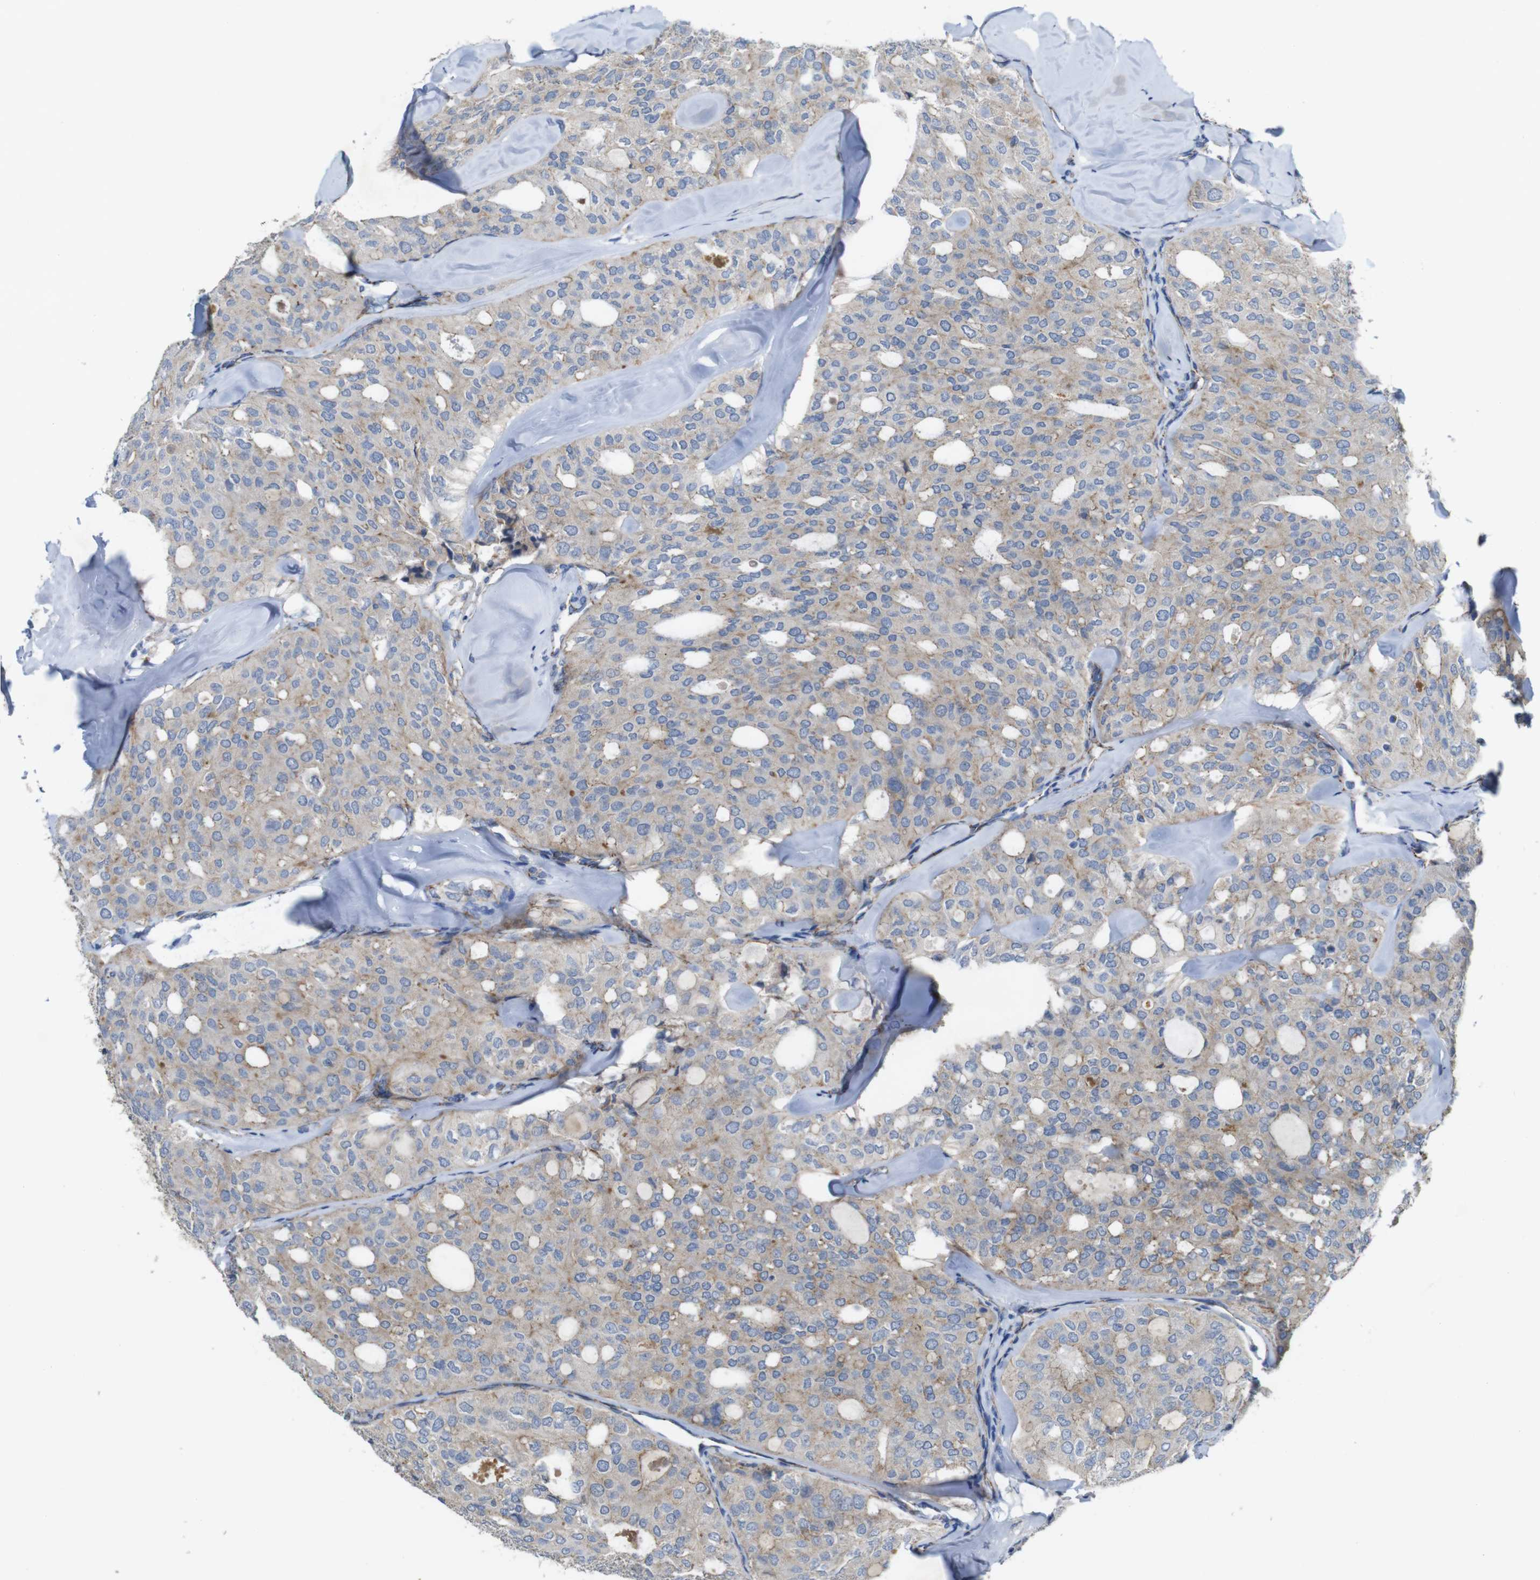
{"staining": {"intensity": "weak", "quantity": "25%-75%", "location": "cytoplasmic/membranous"}, "tissue": "thyroid cancer", "cell_type": "Tumor cells", "image_type": "cancer", "snomed": [{"axis": "morphology", "description": "Follicular adenoma carcinoma, NOS"}, {"axis": "topography", "description": "Thyroid gland"}], "caption": "IHC of human thyroid cancer (follicular adenoma carcinoma) demonstrates low levels of weak cytoplasmic/membranous positivity in about 25%-75% of tumor cells.", "gene": "NHLRC3", "patient": {"sex": "male", "age": 75}}